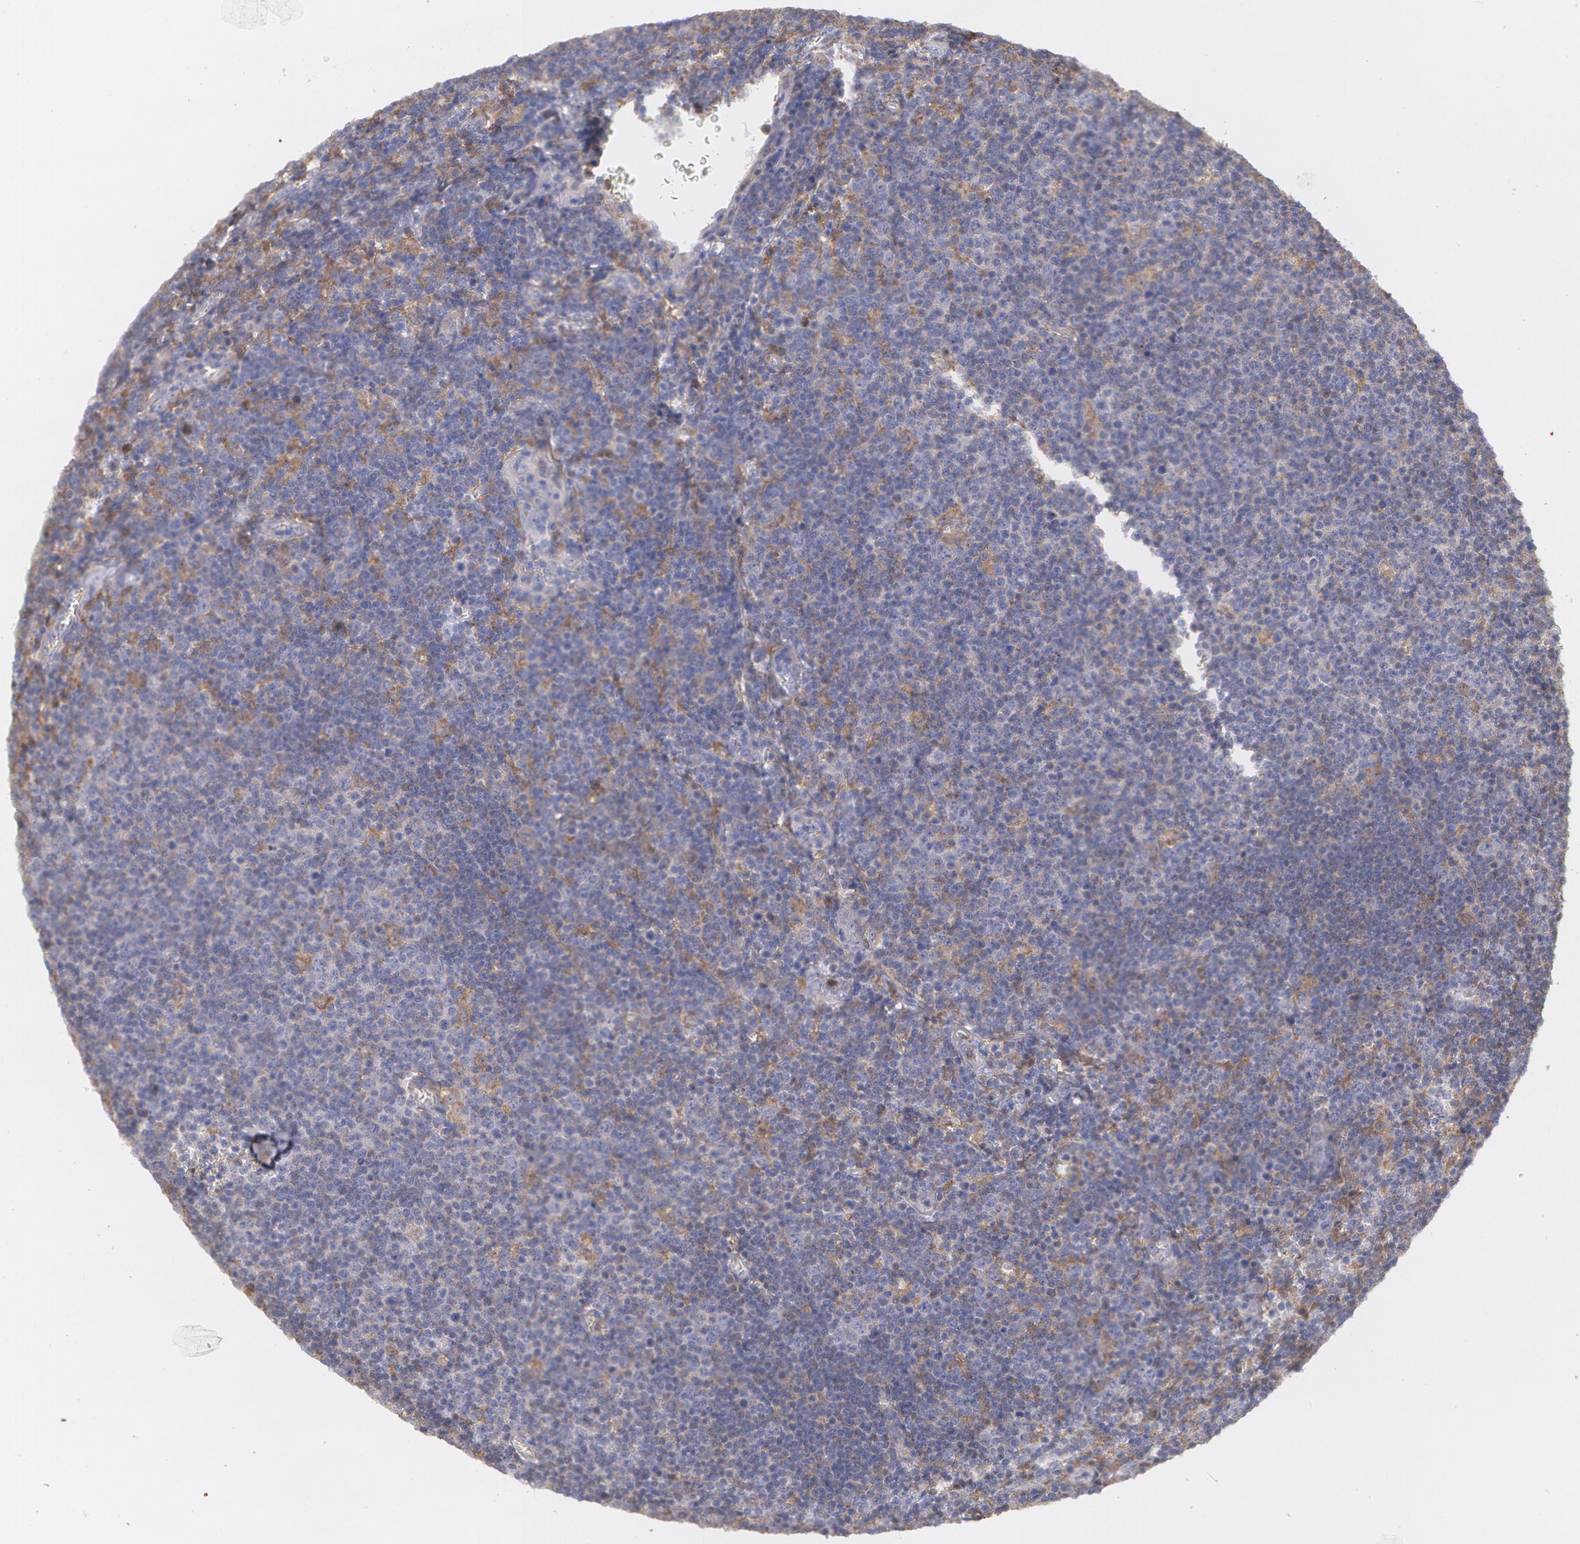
{"staining": {"intensity": "weak", "quantity": "25%-75%", "location": "cytoplasmic/membranous"}, "tissue": "lymphoma", "cell_type": "Tumor cells", "image_type": "cancer", "snomed": [{"axis": "morphology", "description": "Malignant lymphoma, non-Hodgkin's type, Low grade"}, {"axis": "topography", "description": "Lymph node"}], "caption": "A micrograph of human lymphoma stained for a protein displays weak cytoplasmic/membranous brown staining in tumor cells. (Stains: DAB (3,3'-diaminobenzidine) in brown, nuclei in blue, Microscopy: brightfield microscopy at high magnification).", "gene": "SYK", "patient": {"sex": "male", "age": 74}}